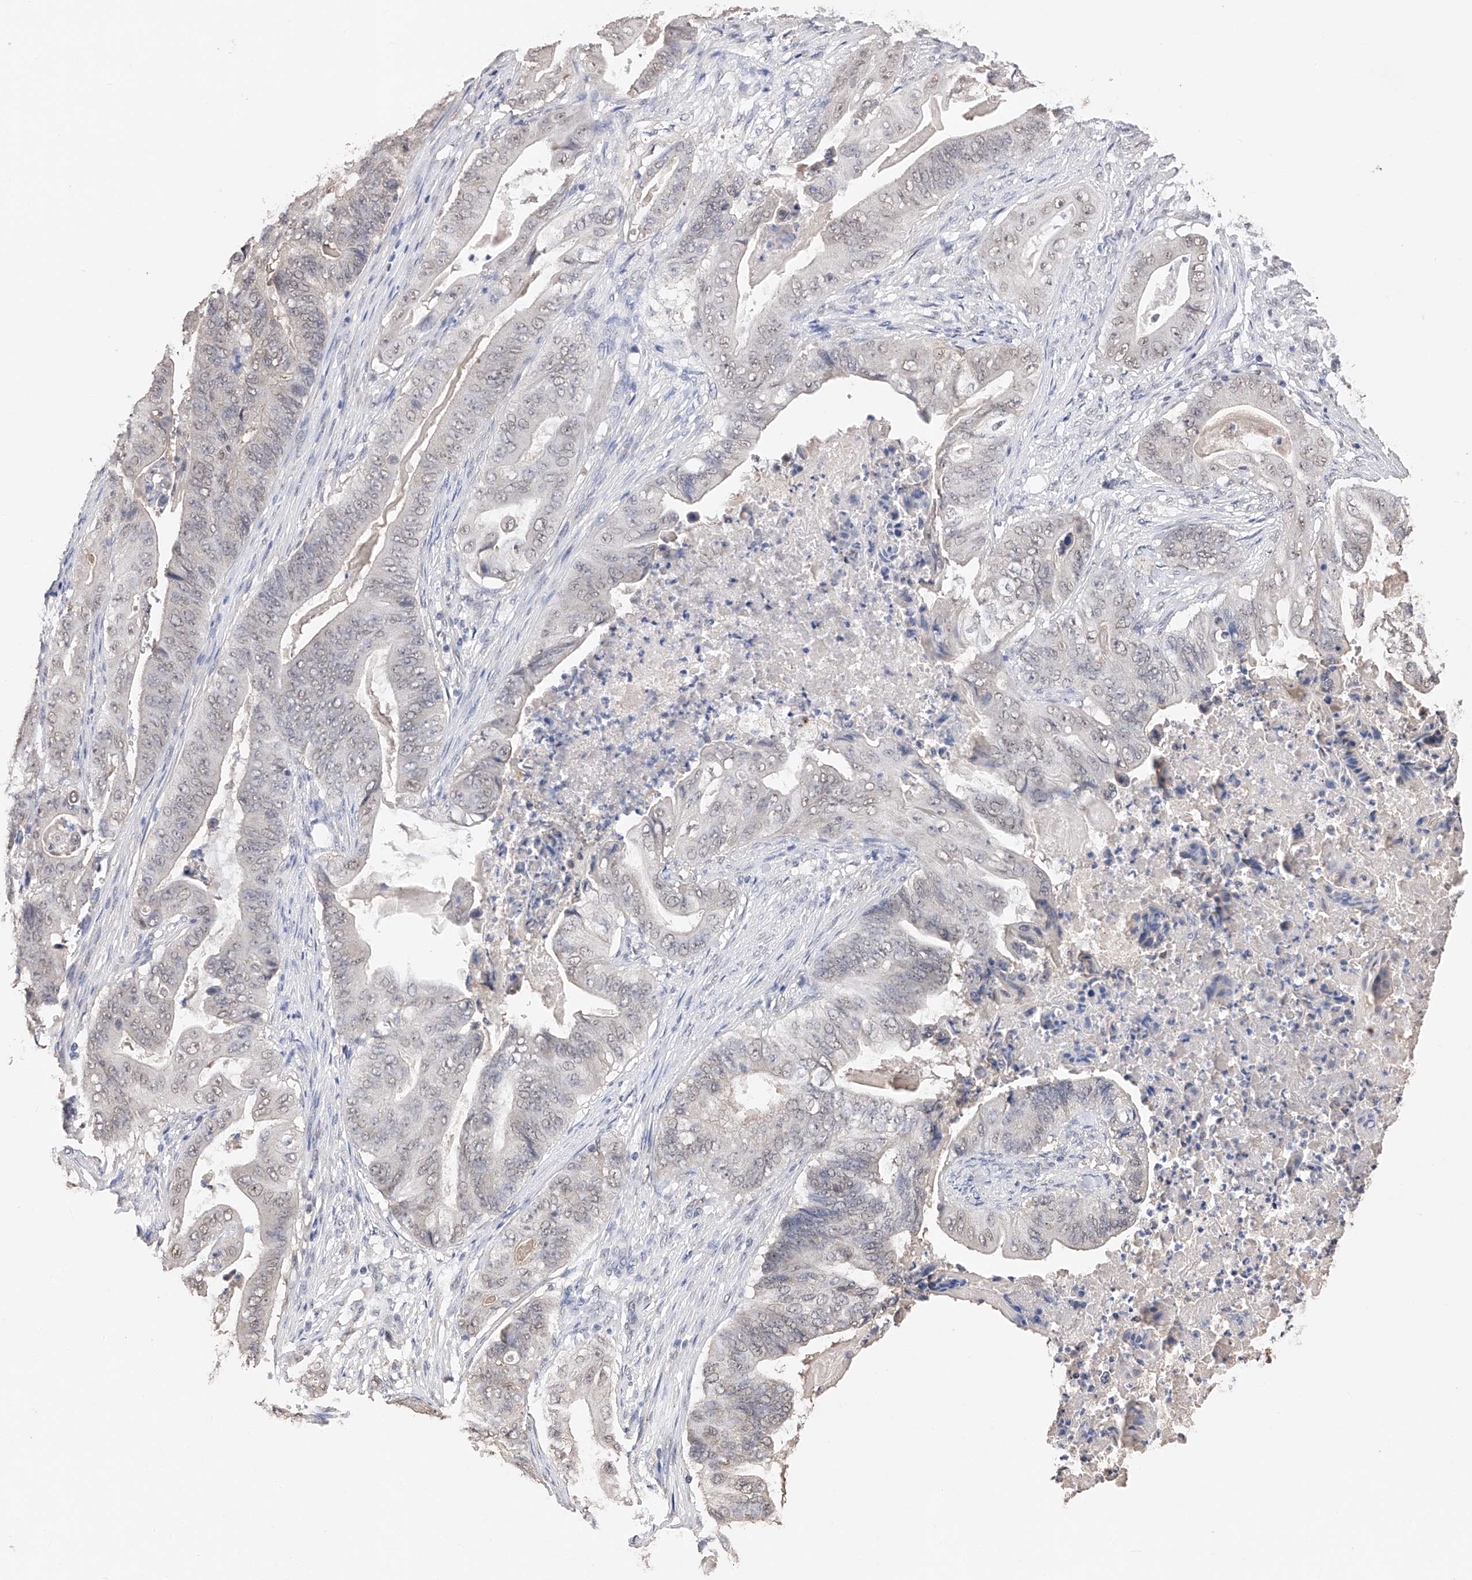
{"staining": {"intensity": "weak", "quantity": "25%-75%", "location": "nuclear"}, "tissue": "stomach cancer", "cell_type": "Tumor cells", "image_type": "cancer", "snomed": [{"axis": "morphology", "description": "Adenocarcinoma, NOS"}, {"axis": "topography", "description": "Stomach"}], "caption": "This is an image of immunohistochemistry staining of stomach cancer (adenocarcinoma), which shows weak expression in the nuclear of tumor cells.", "gene": "DMAP1", "patient": {"sex": "female", "age": 73}}